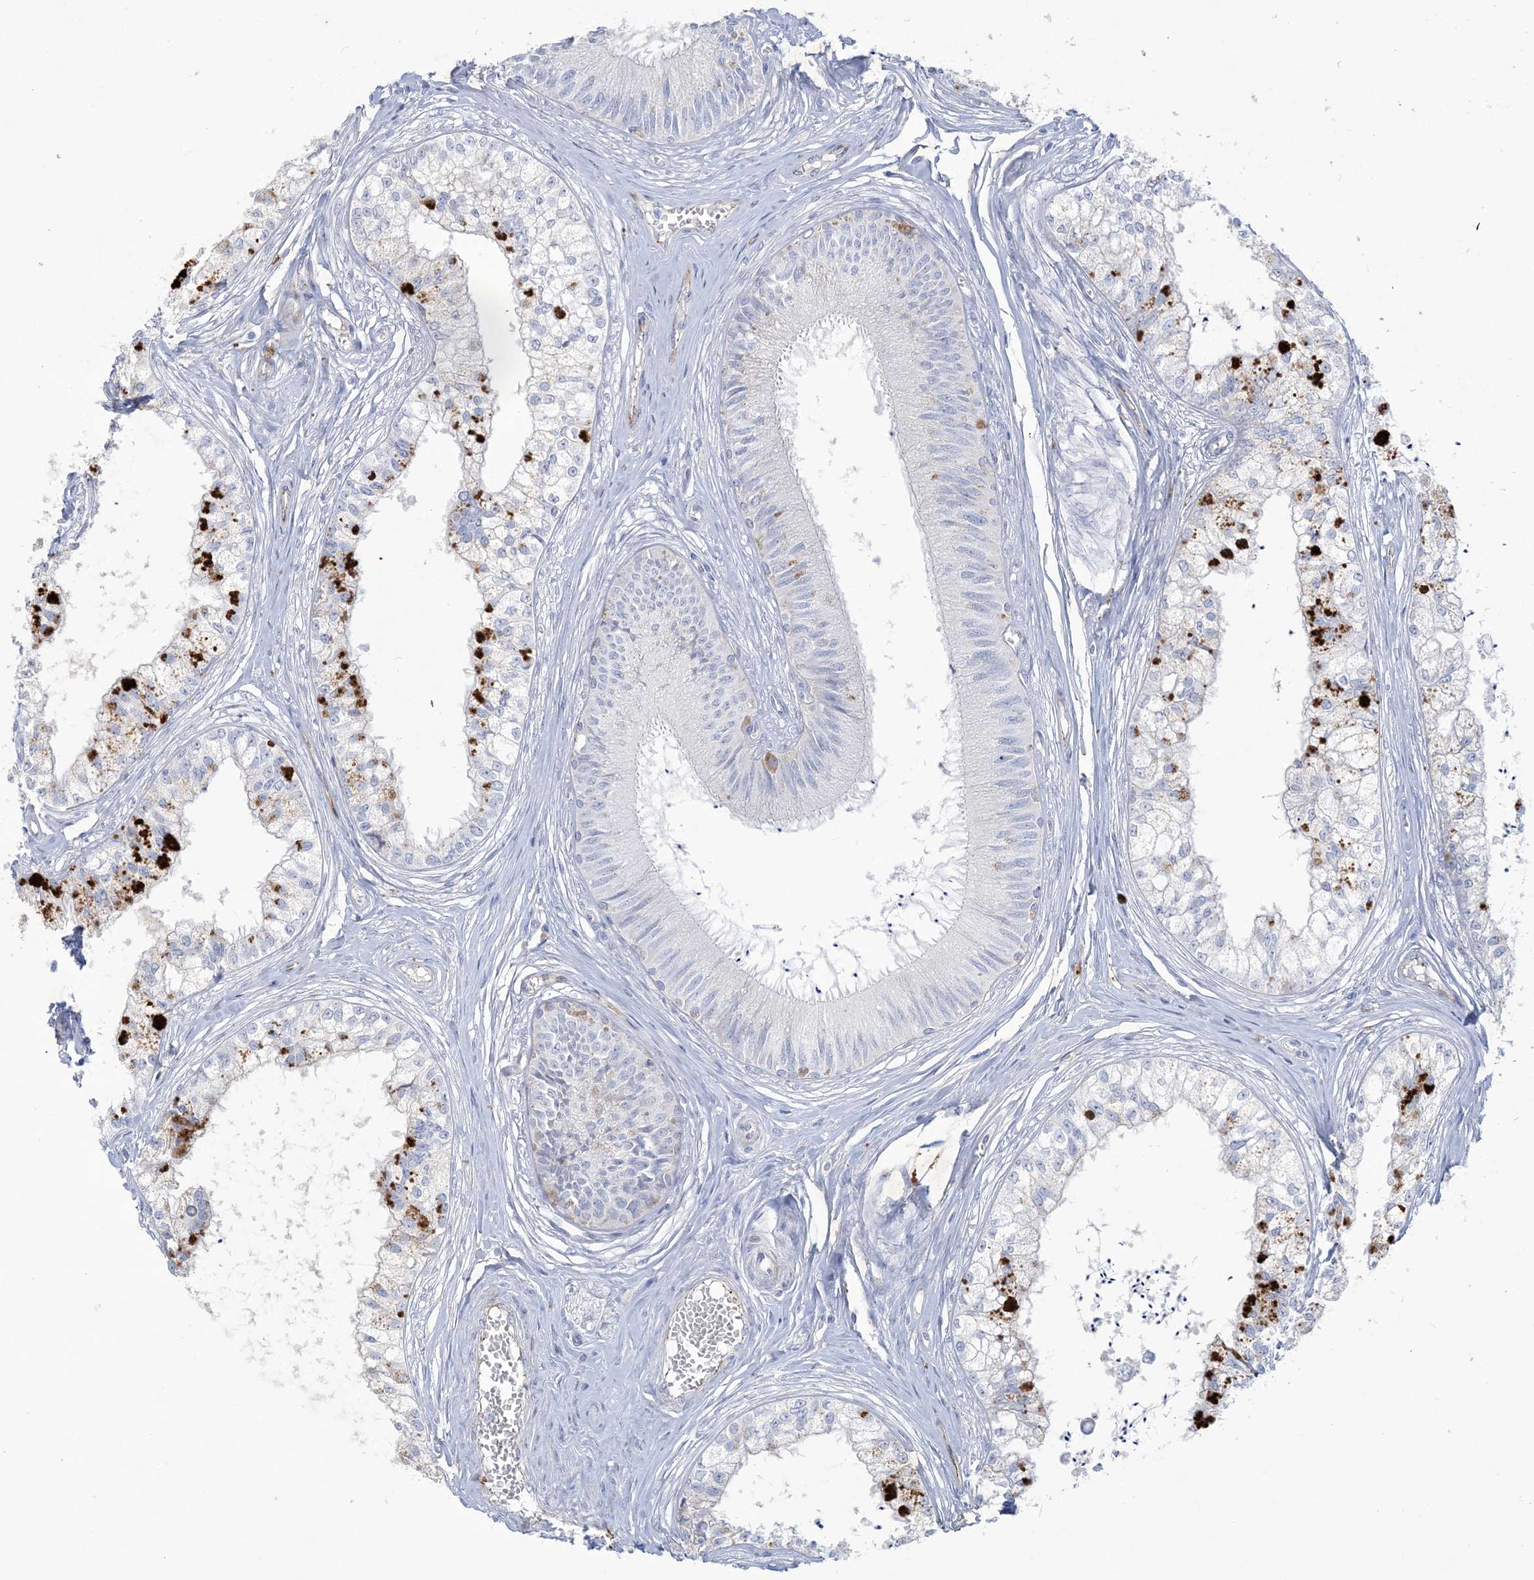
{"staining": {"intensity": "strong", "quantity": "<25%", "location": "cytoplasmic/membranous"}, "tissue": "epididymis", "cell_type": "Glandular cells", "image_type": "normal", "snomed": [{"axis": "morphology", "description": "Normal tissue, NOS"}, {"axis": "topography", "description": "Epididymis"}], "caption": "Benign epididymis was stained to show a protein in brown. There is medium levels of strong cytoplasmic/membranous positivity in about <25% of glandular cells. (DAB IHC with brightfield microscopy, high magnification).", "gene": "B3GNT7", "patient": {"sex": "male", "age": 79}}